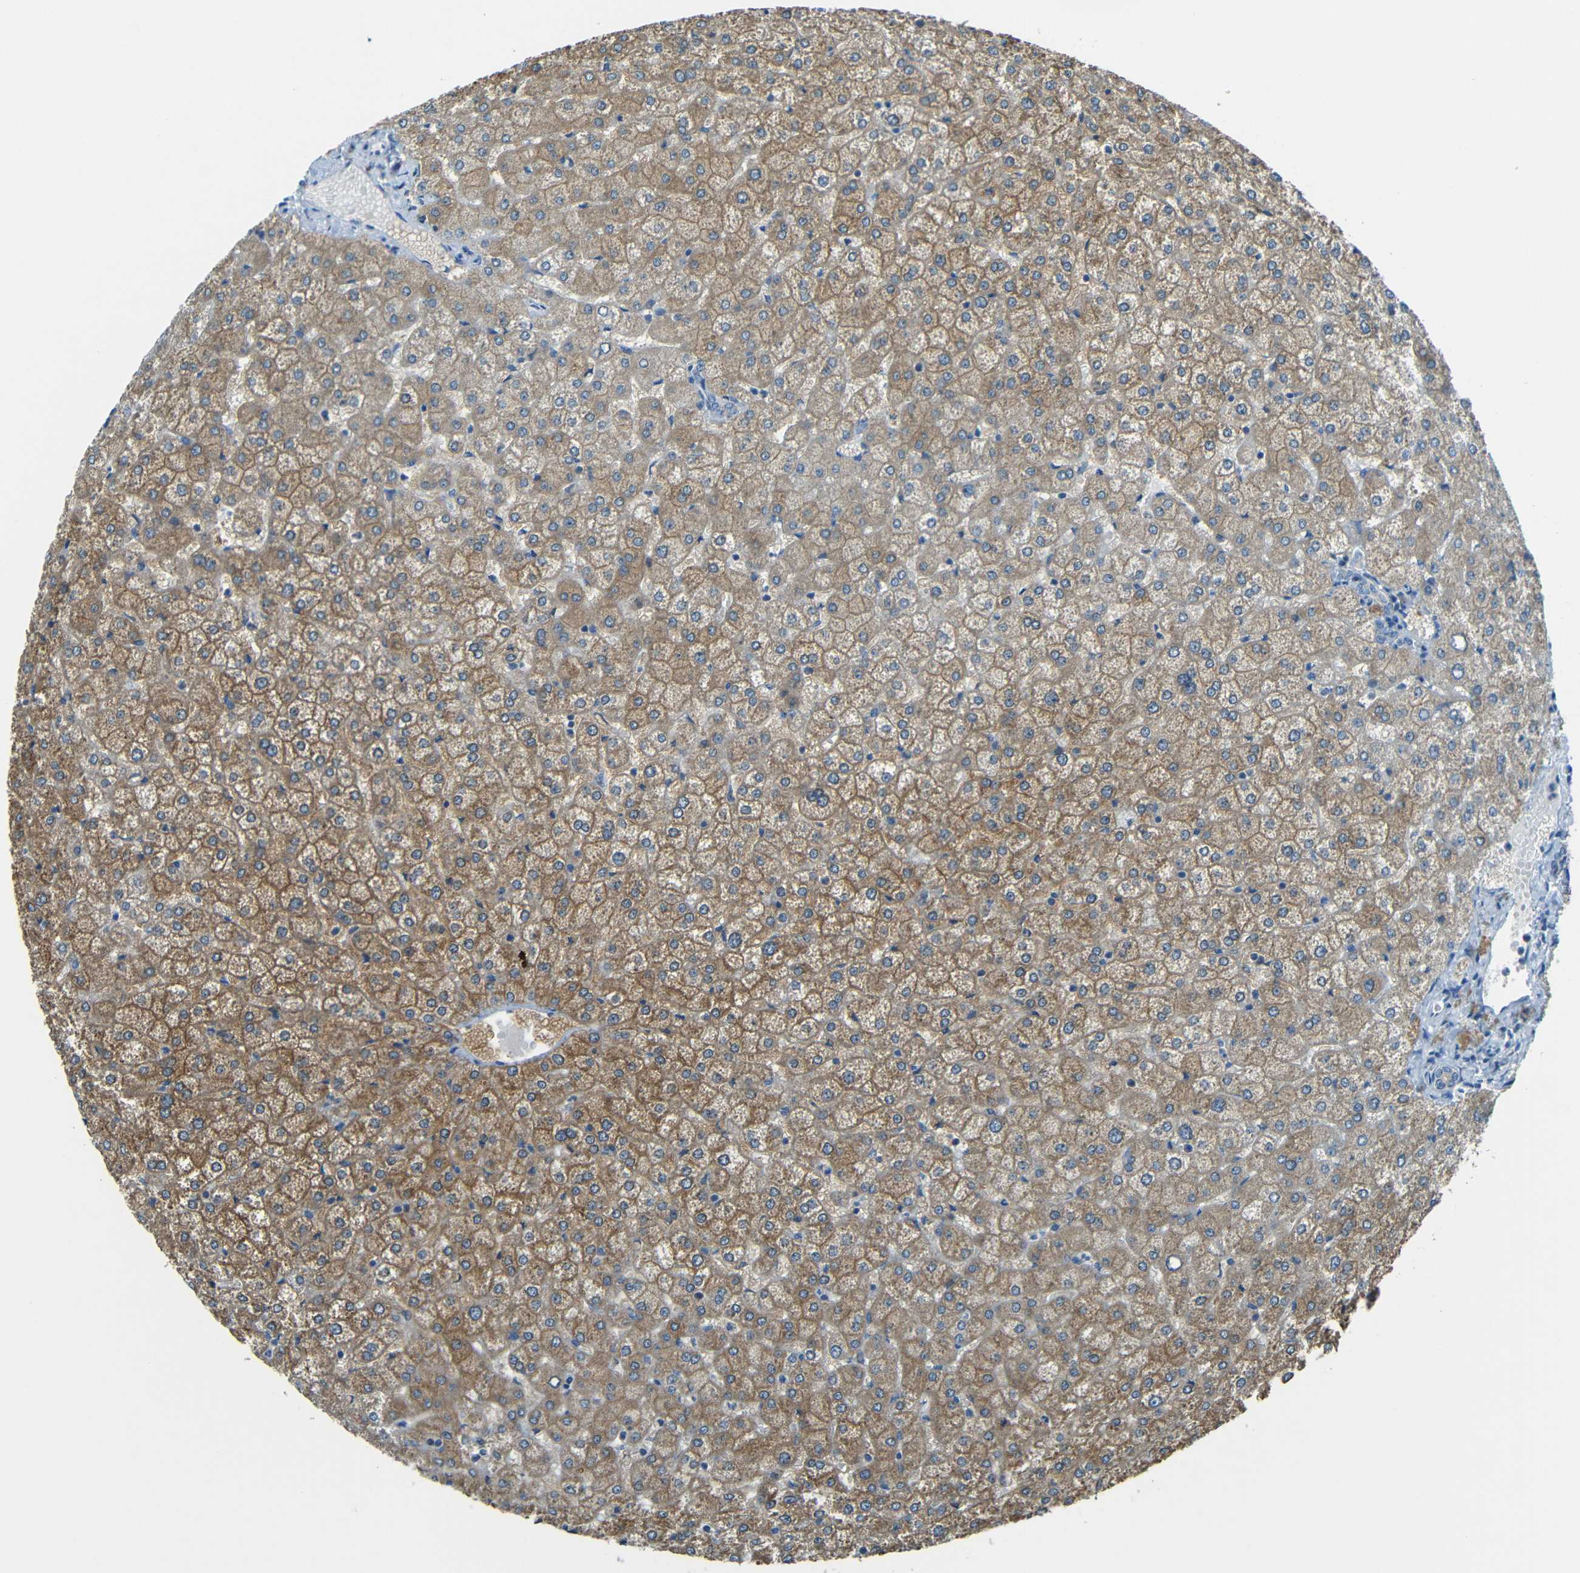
{"staining": {"intensity": "weak", "quantity": "<25%", "location": "cytoplasmic/membranous"}, "tissue": "liver", "cell_type": "Cholangiocytes", "image_type": "normal", "snomed": [{"axis": "morphology", "description": "Normal tissue, NOS"}, {"axis": "topography", "description": "Liver"}], "caption": "The photomicrograph exhibits no significant staining in cholangiocytes of liver.", "gene": "CYP26B1", "patient": {"sex": "female", "age": 32}}